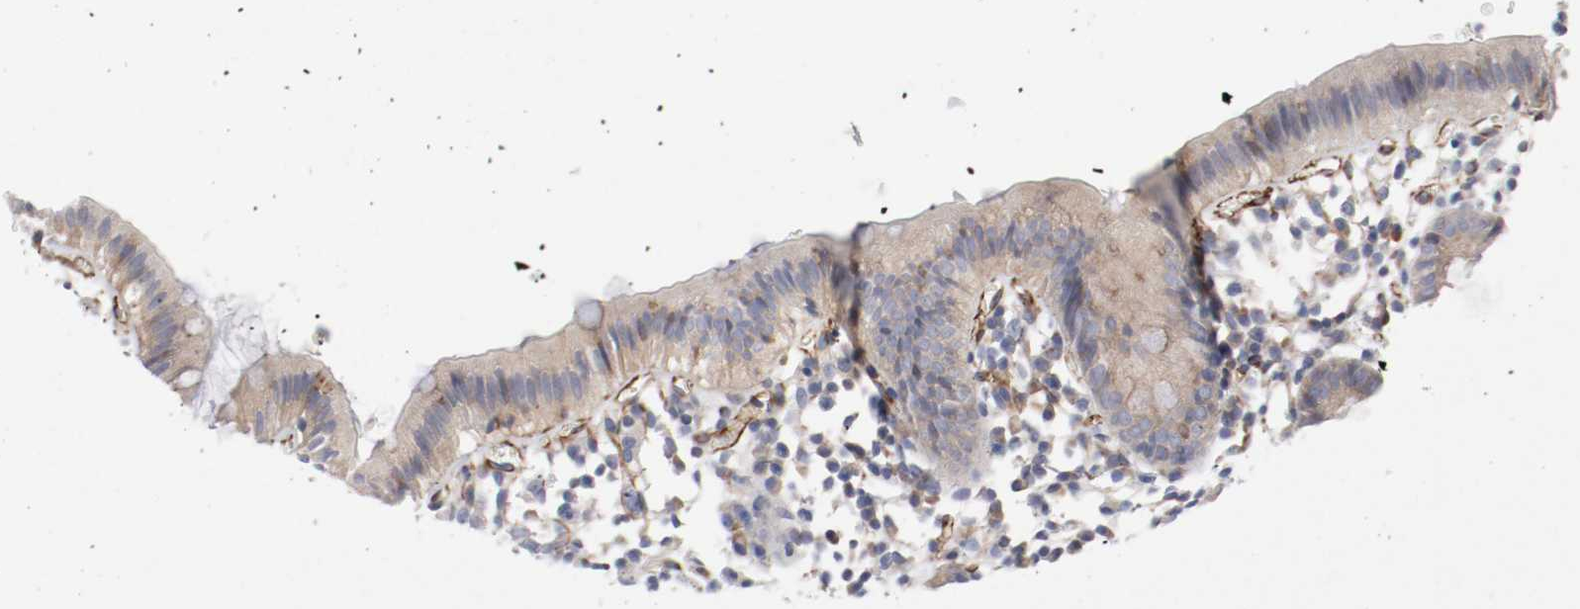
{"staining": {"intensity": "moderate", "quantity": ">75%", "location": "cytoplasmic/membranous"}, "tissue": "colon", "cell_type": "Endothelial cells", "image_type": "normal", "snomed": [{"axis": "morphology", "description": "Normal tissue, NOS"}, {"axis": "topography", "description": "Colon"}], "caption": "Colon stained with a brown dye shows moderate cytoplasmic/membranous positive staining in approximately >75% of endothelial cells.", "gene": "GIT1", "patient": {"sex": "male", "age": 14}}